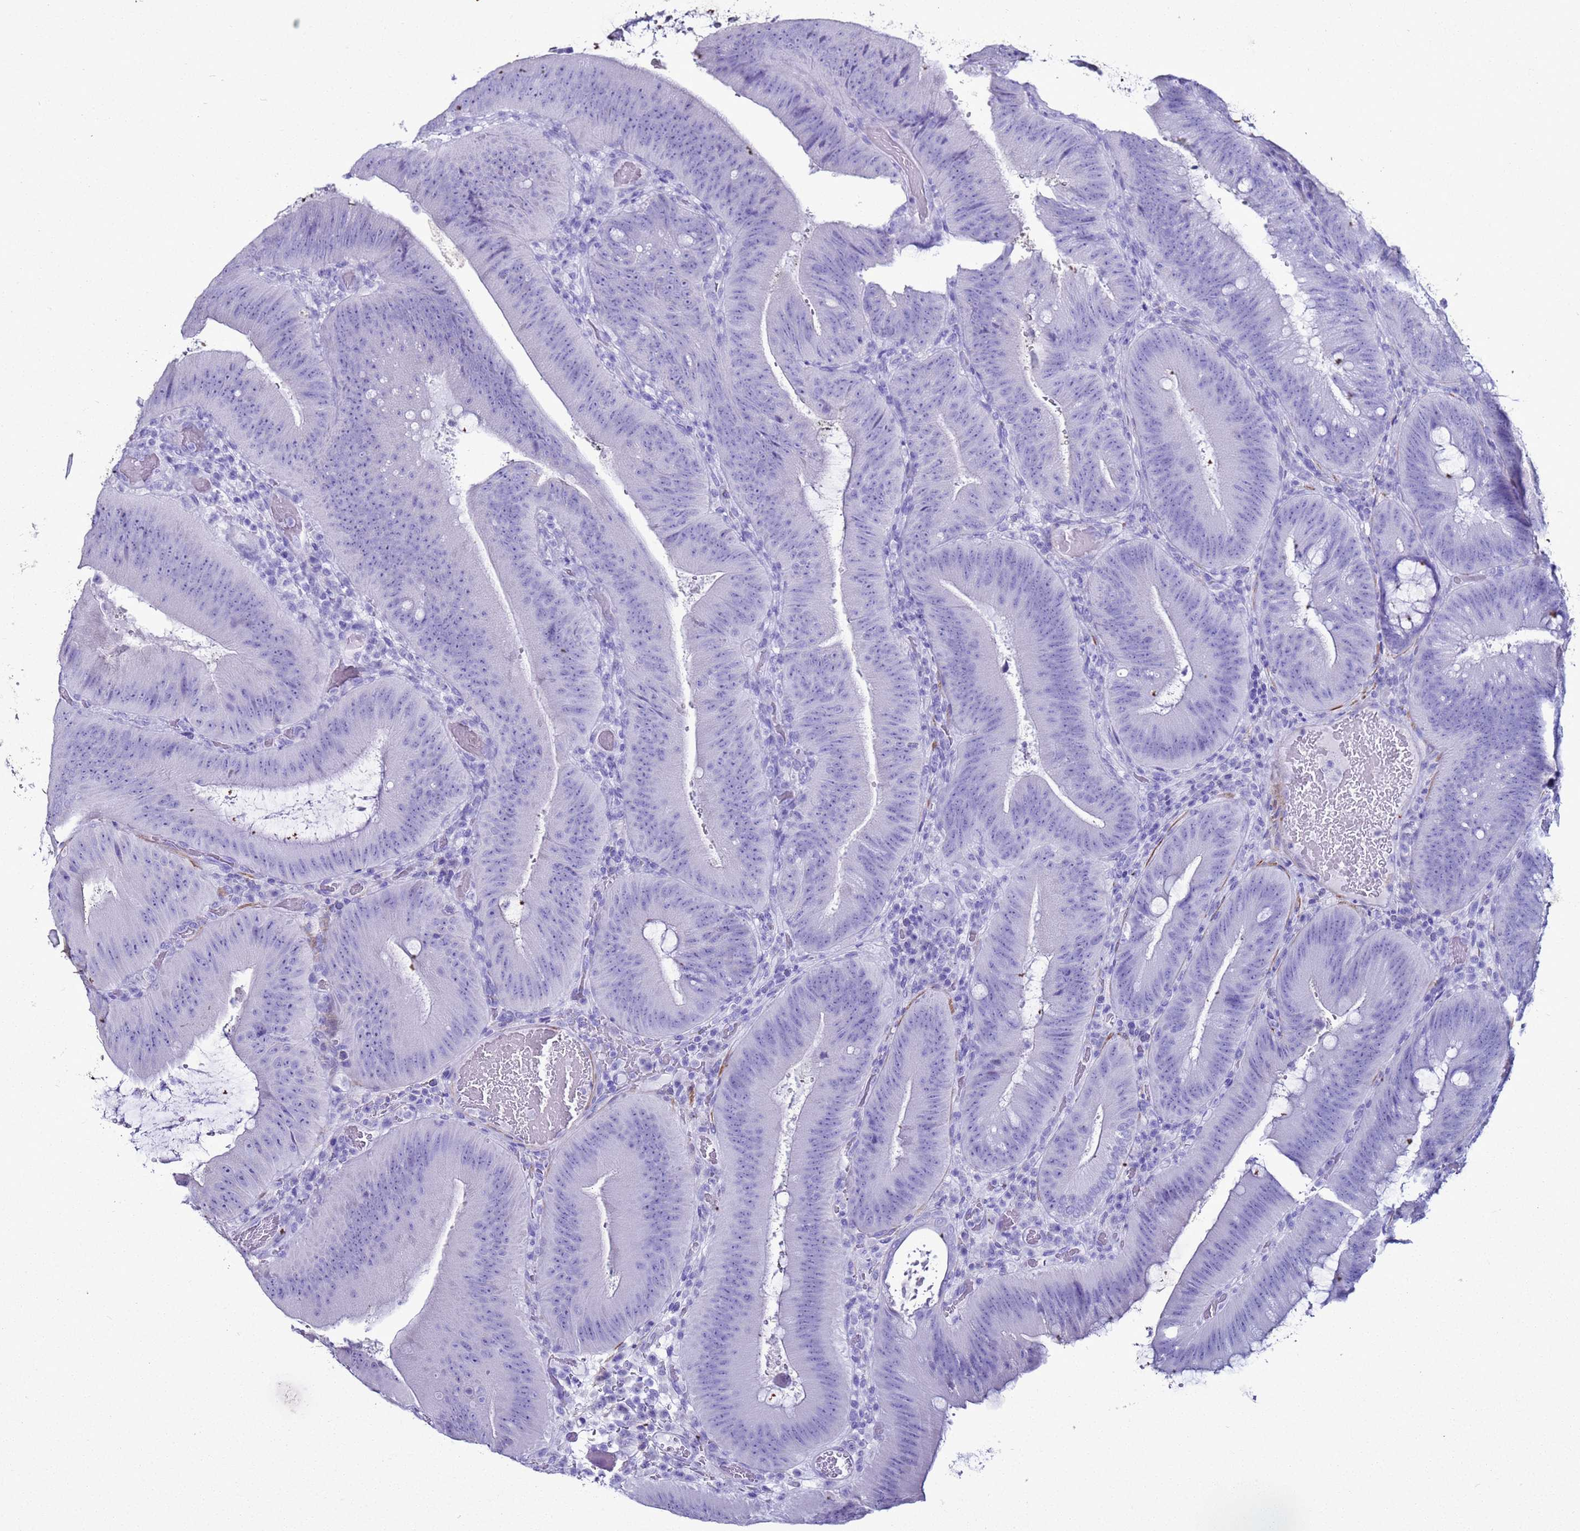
{"staining": {"intensity": "negative", "quantity": "none", "location": "none"}, "tissue": "colorectal cancer", "cell_type": "Tumor cells", "image_type": "cancer", "snomed": [{"axis": "morphology", "description": "Adenocarcinoma, NOS"}, {"axis": "topography", "description": "Colon"}], "caption": "There is no significant expression in tumor cells of adenocarcinoma (colorectal).", "gene": "LCMT1", "patient": {"sex": "female", "age": 43}}